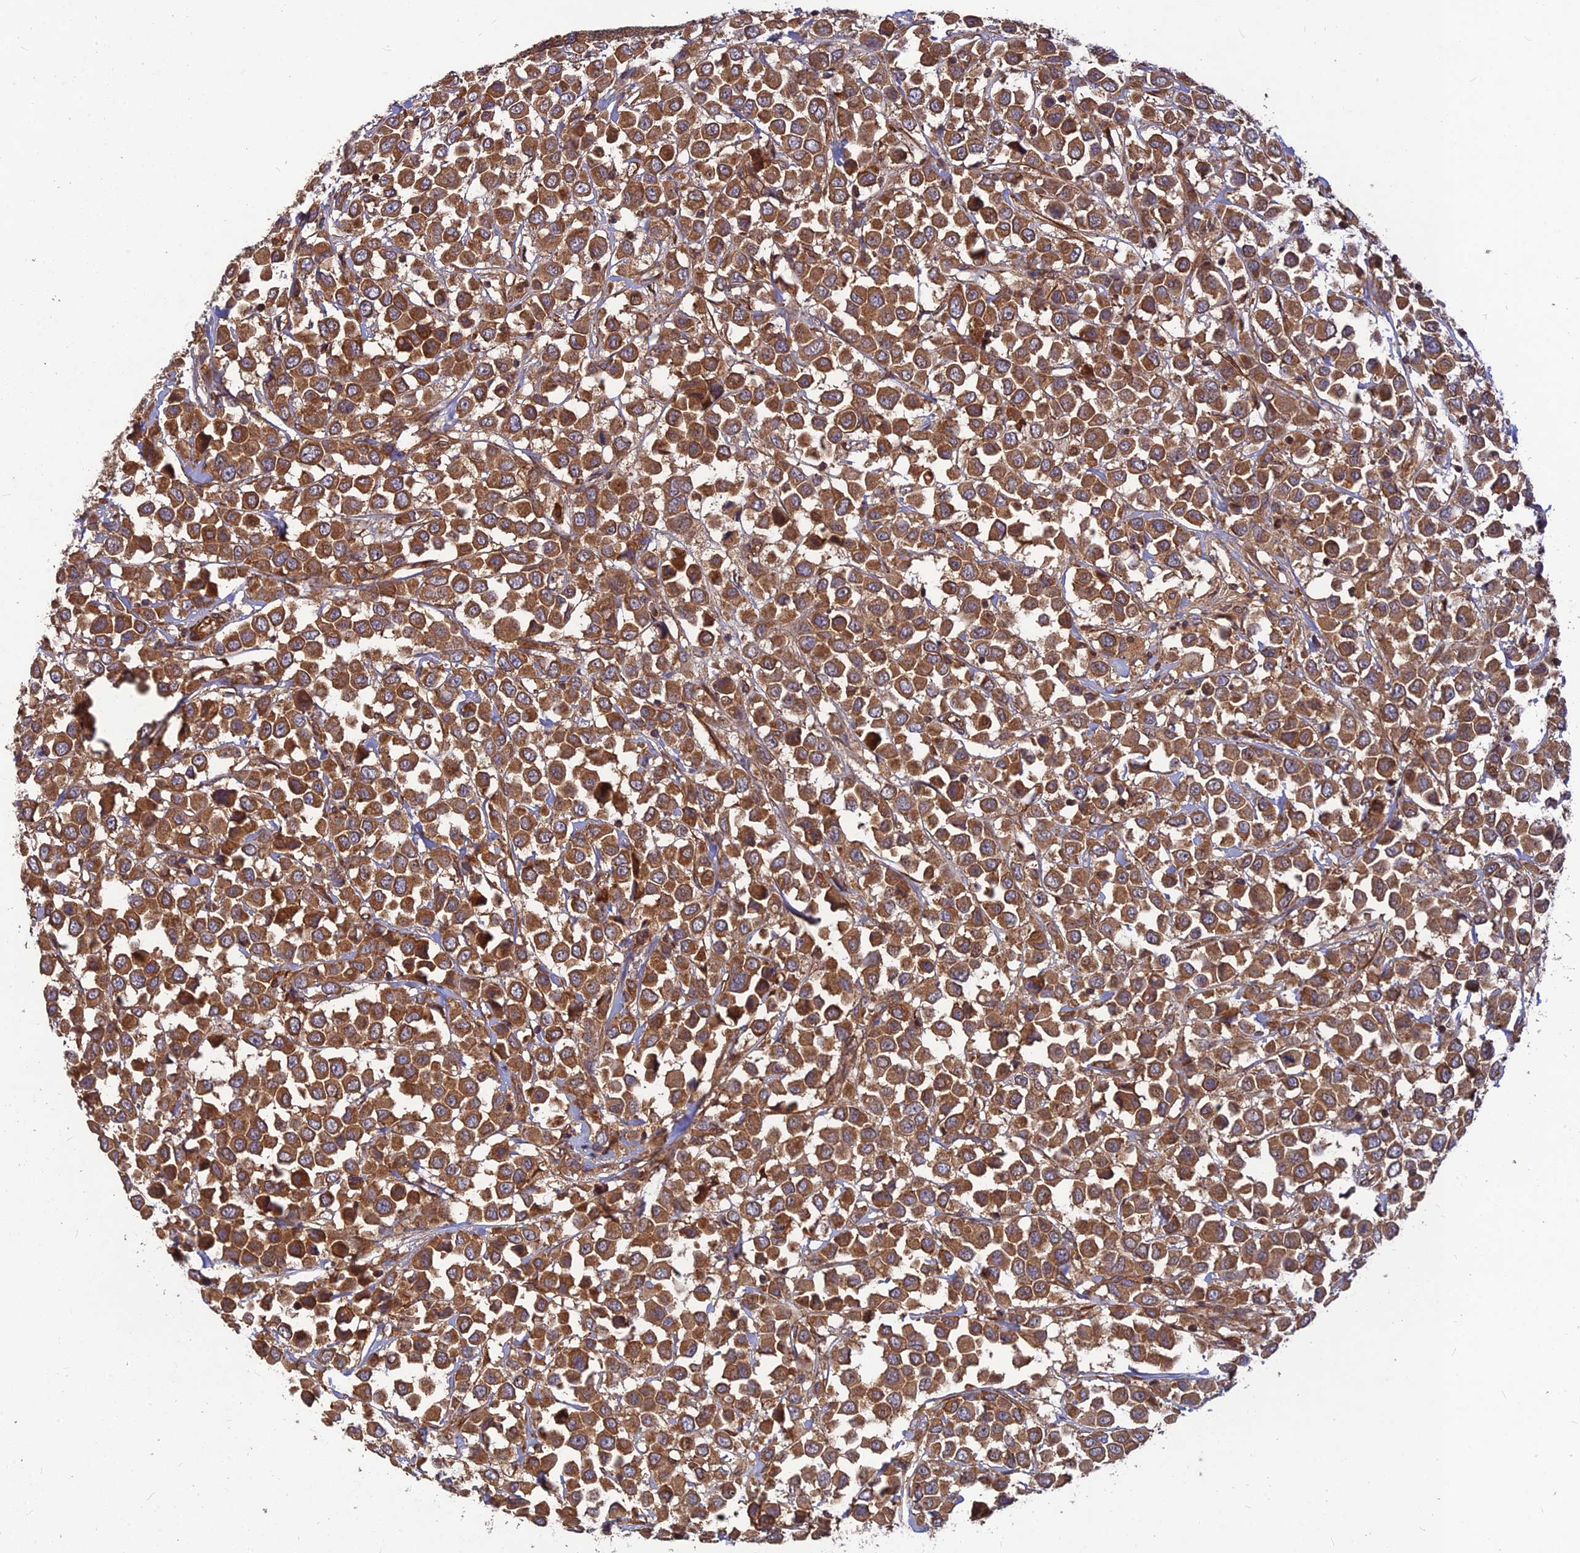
{"staining": {"intensity": "moderate", "quantity": ">75%", "location": "cytoplasmic/membranous"}, "tissue": "breast cancer", "cell_type": "Tumor cells", "image_type": "cancer", "snomed": [{"axis": "morphology", "description": "Duct carcinoma"}, {"axis": "topography", "description": "Breast"}], "caption": "Breast invasive ductal carcinoma tissue exhibits moderate cytoplasmic/membranous positivity in approximately >75% of tumor cells", "gene": "RELCH", "patient": {"sex": "female", "age": 61}}